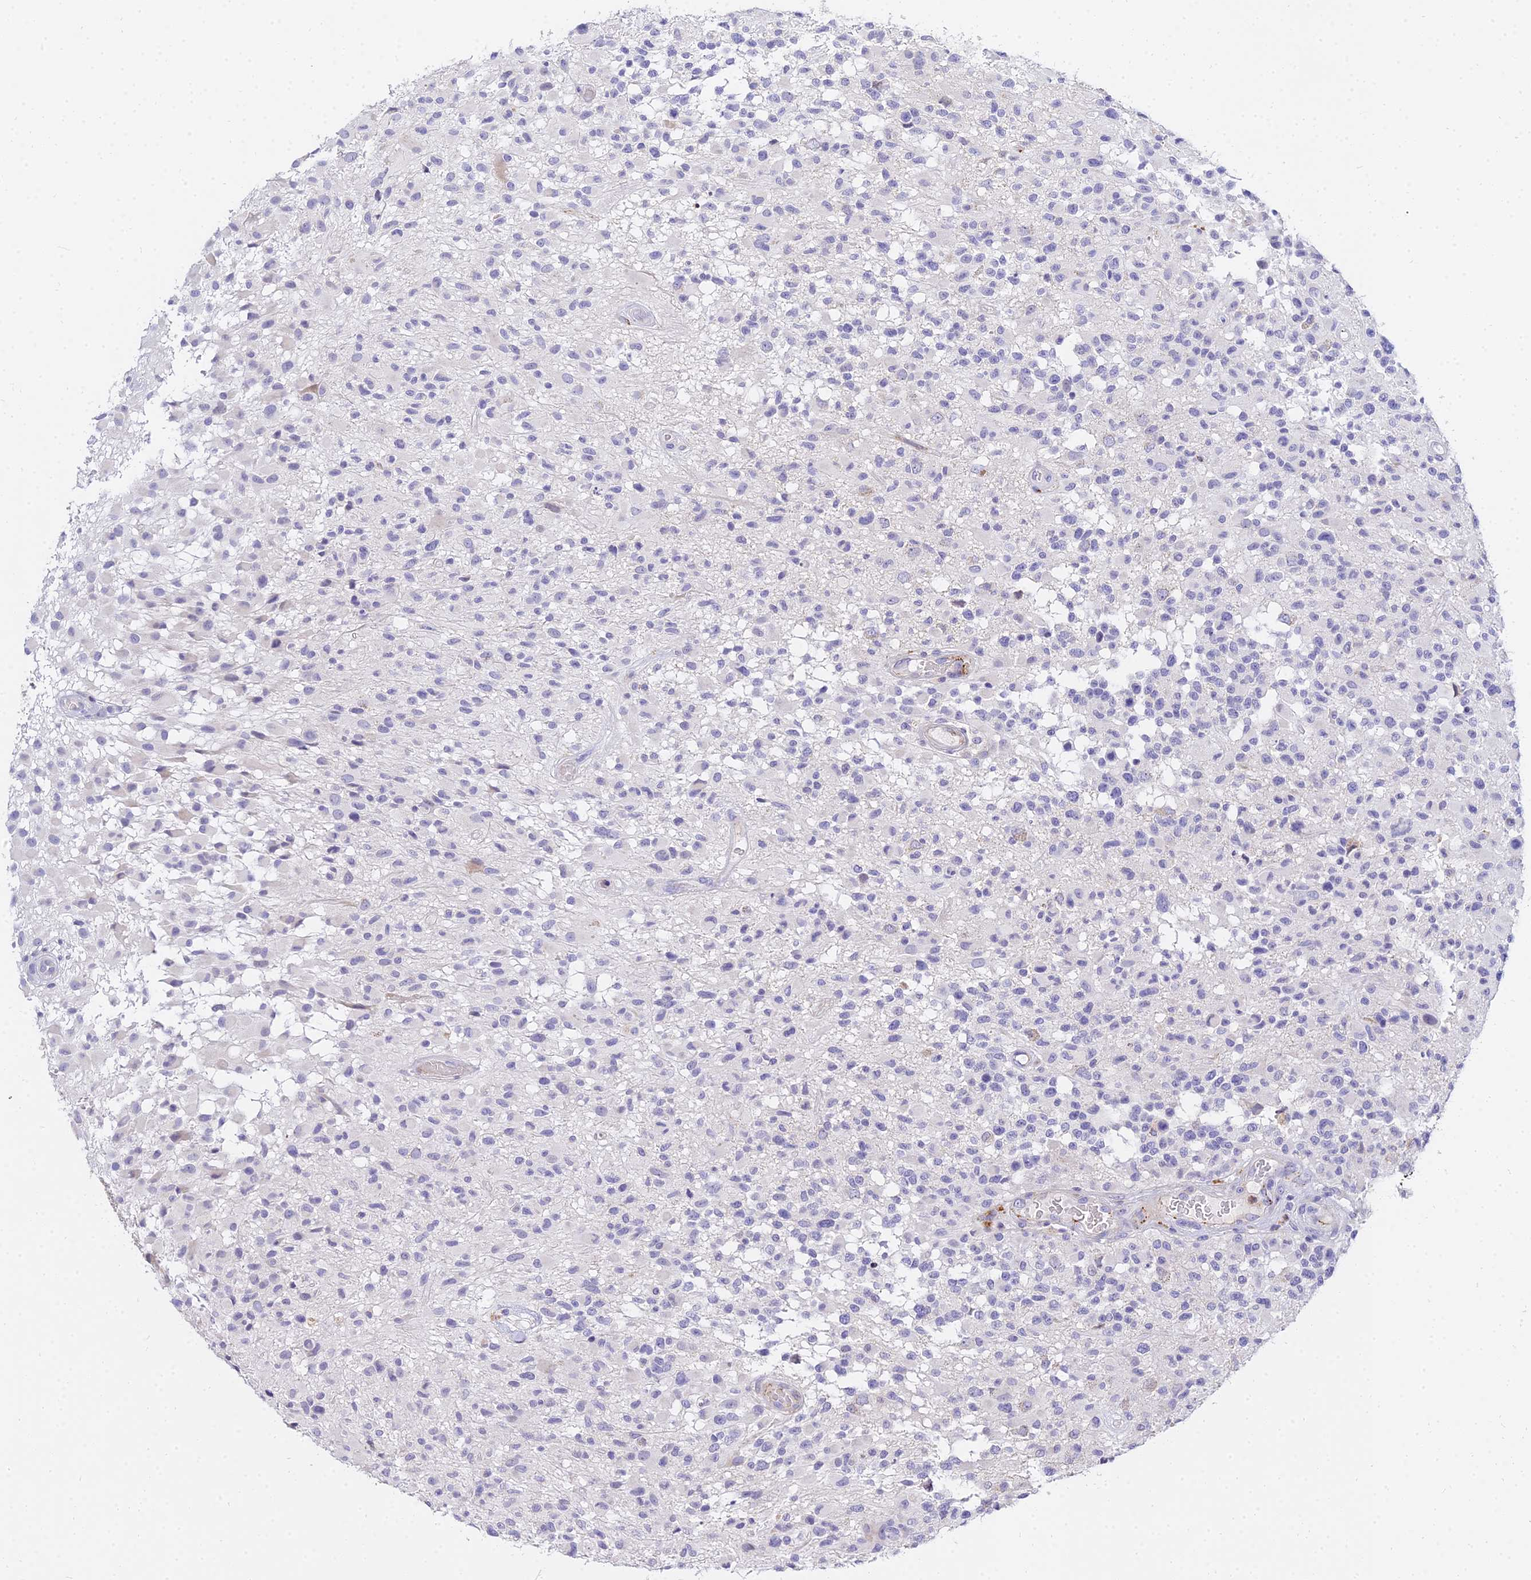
{"staining": {"intensity": "negative", "quantity": "none", "location": "none"}, "tissue": "glioma", "cell_type": "Tumor cells", "image_type": "cancer", "snomed": [{"axis": "morphology", "description": "Glioma, malignant, High grade"}, {"axis": "morphology", "description": "Glioblastoma, NOS"}, {"axis": "topography", "description": "Brain"}], "caption": "Tumor cells show no significant staining in glioma.", "gene": "VWC2L", "patient": {"sex": "male", "age": 60}}